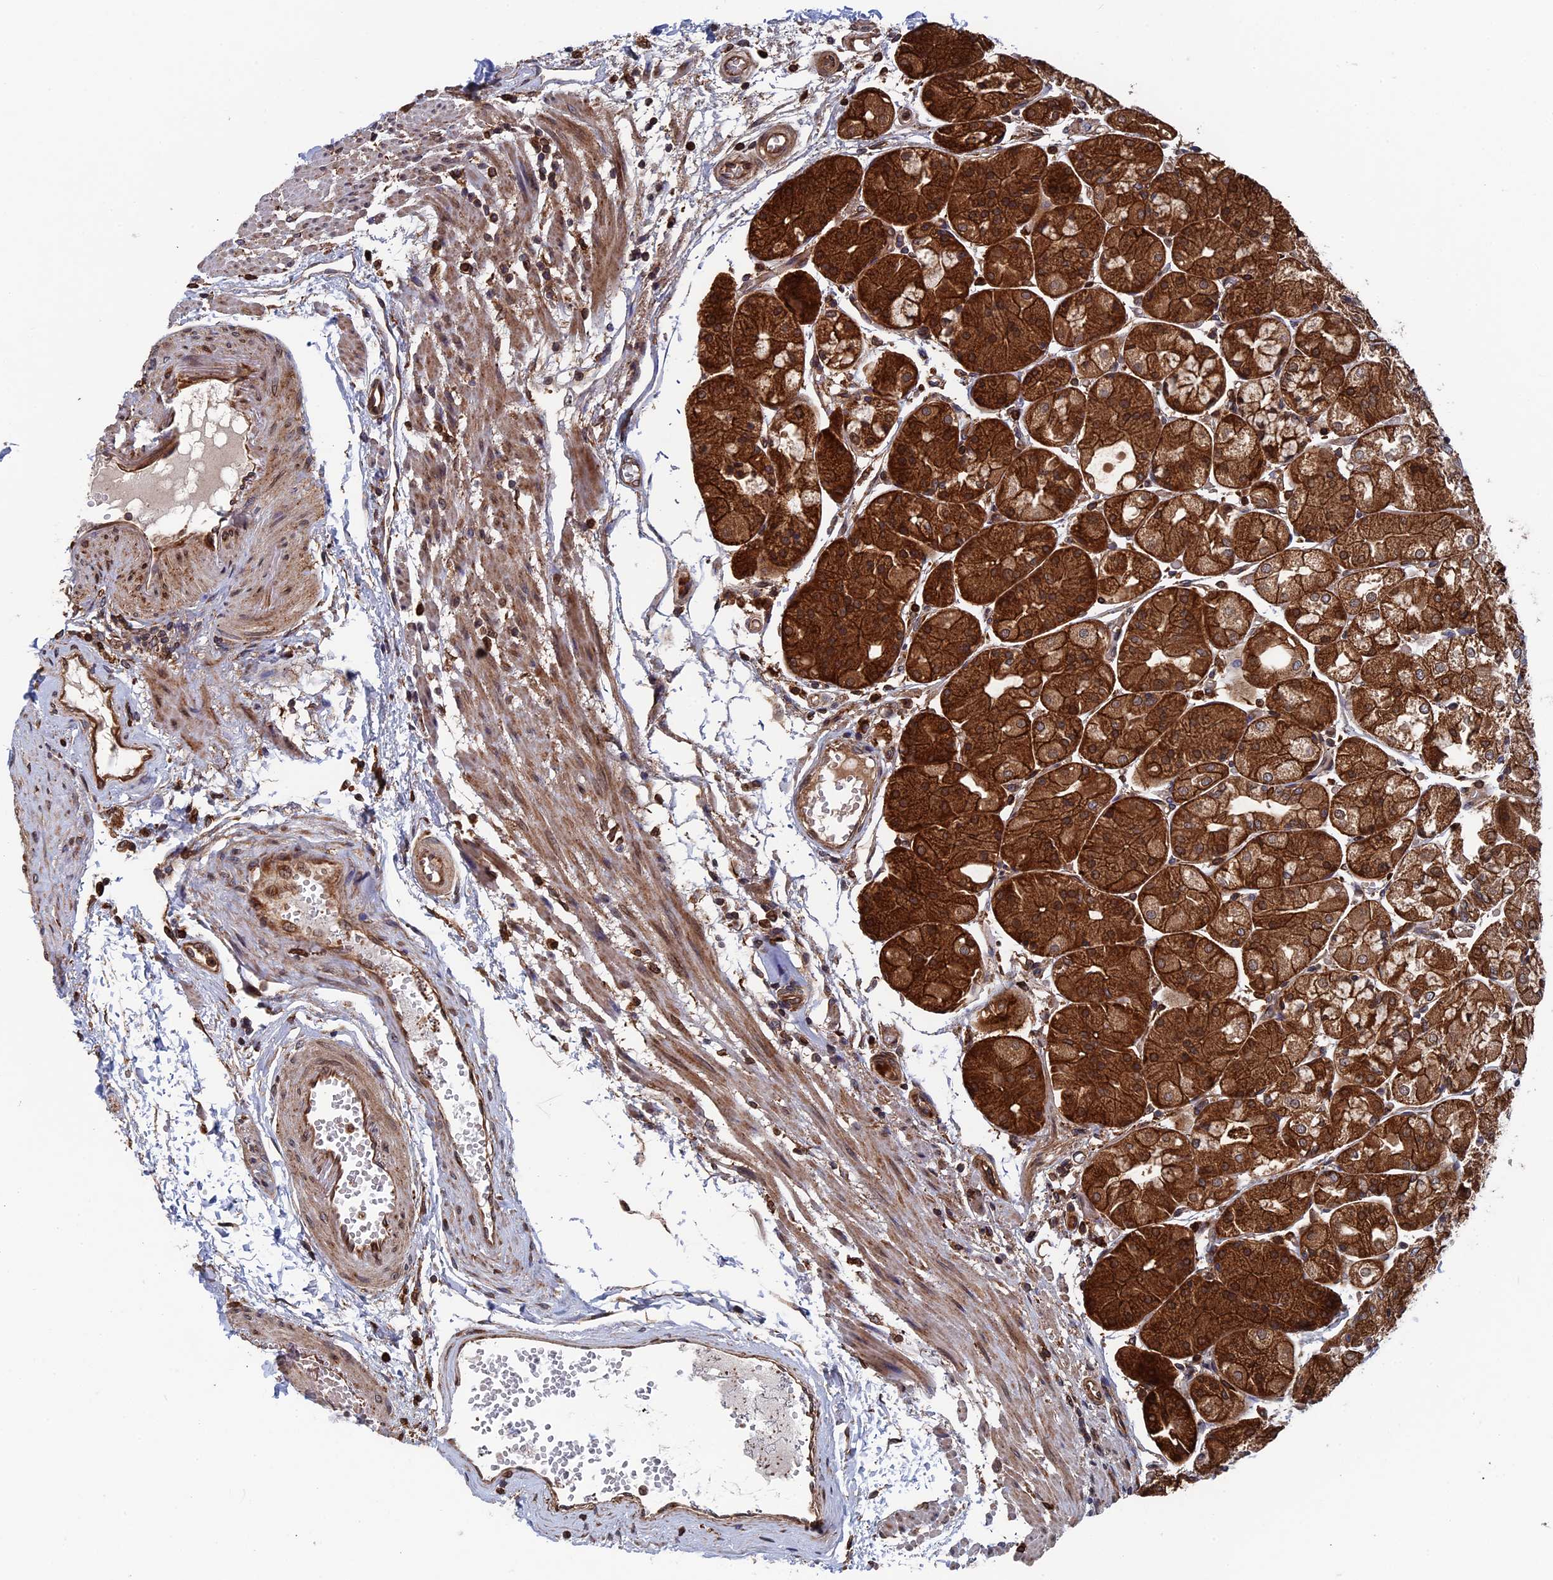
{"staining": {"intensity": "strong", "quantity": ">75%", "location": "cytoplasmic/membranous"}, "tissue": "stomach", "cell_type": "Glandular cells", "image_type": "normal", "snomed": [{"axis": "morphology", "description": "Normal tissue, NOS"}, {"axis": "topography", "description": "Stomach, upper"}], "caption": "Protein staining of benign stomach exhibits strong cytoplasmic/membranous positivity in approximately >75% of glandular cells. Using DAB (brown) and hematoxylin (blue) stains, captured at high magnification using brightfield microscopy.", "gene": "RPUSD1", "patient": {"sex": "male", "age": 72}}